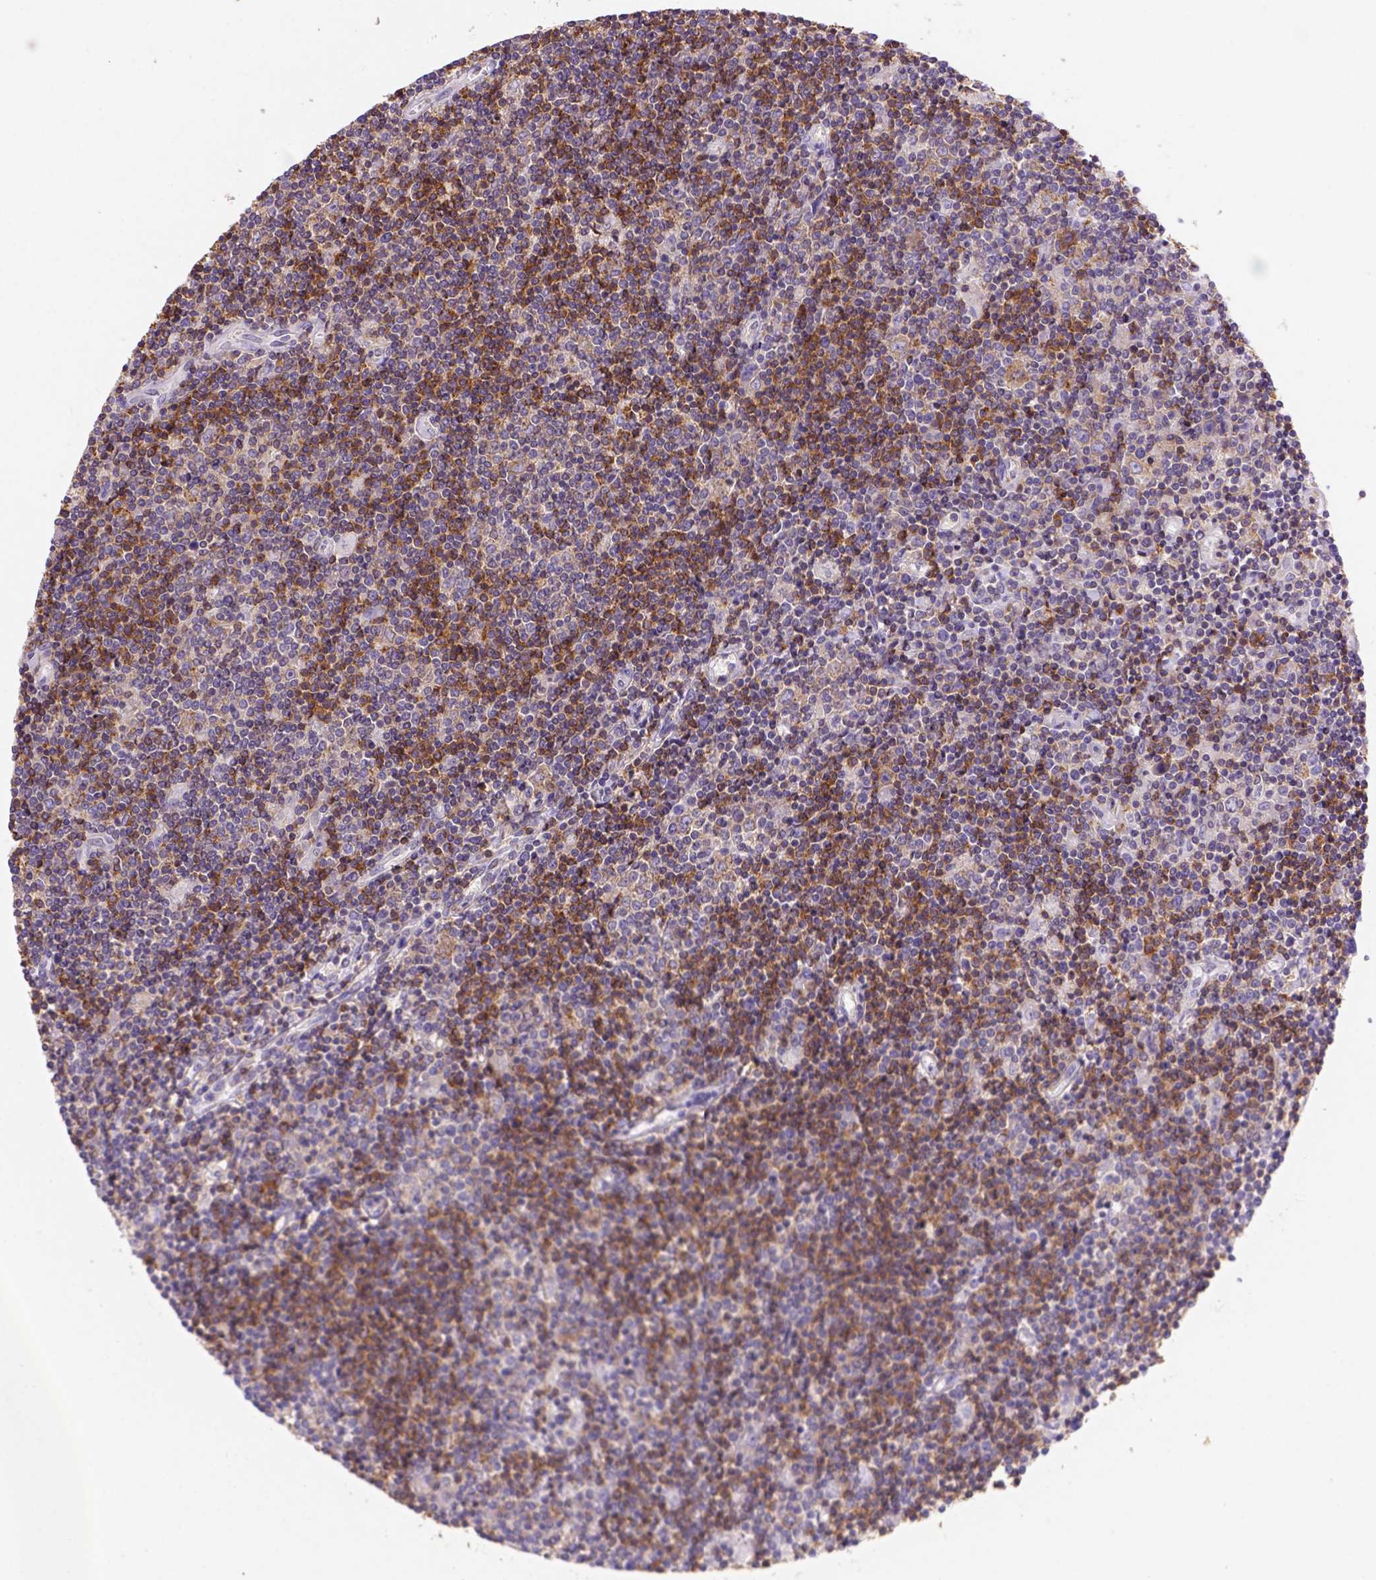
{"staining": {"intensity": "weak", "quantity": ">75%", "location": "cytoplasmic/membranous"}, "tissue": "lymphoma", "cell_type": "Tumor cells", "image_type": "cancer", "snomed": [{"axis": "morphology", "description": "Hodgkin's disease, NOS"}, {"axis": "topography", "description": "Lymph node"}], "caption": "Protein expression analysis of Hodgkin's disease reveals weak cytoplasmic/membranous positivity in approximately >75% of tumor cells. The protein is stained brown, and the nuclei are stained in blue (DAB (3,3'-diaminobenzidine) IHC with brightfield microscopy, high magnification).", "gene": "INPP5D", "patient": {"sex": "male", "age": 40}}